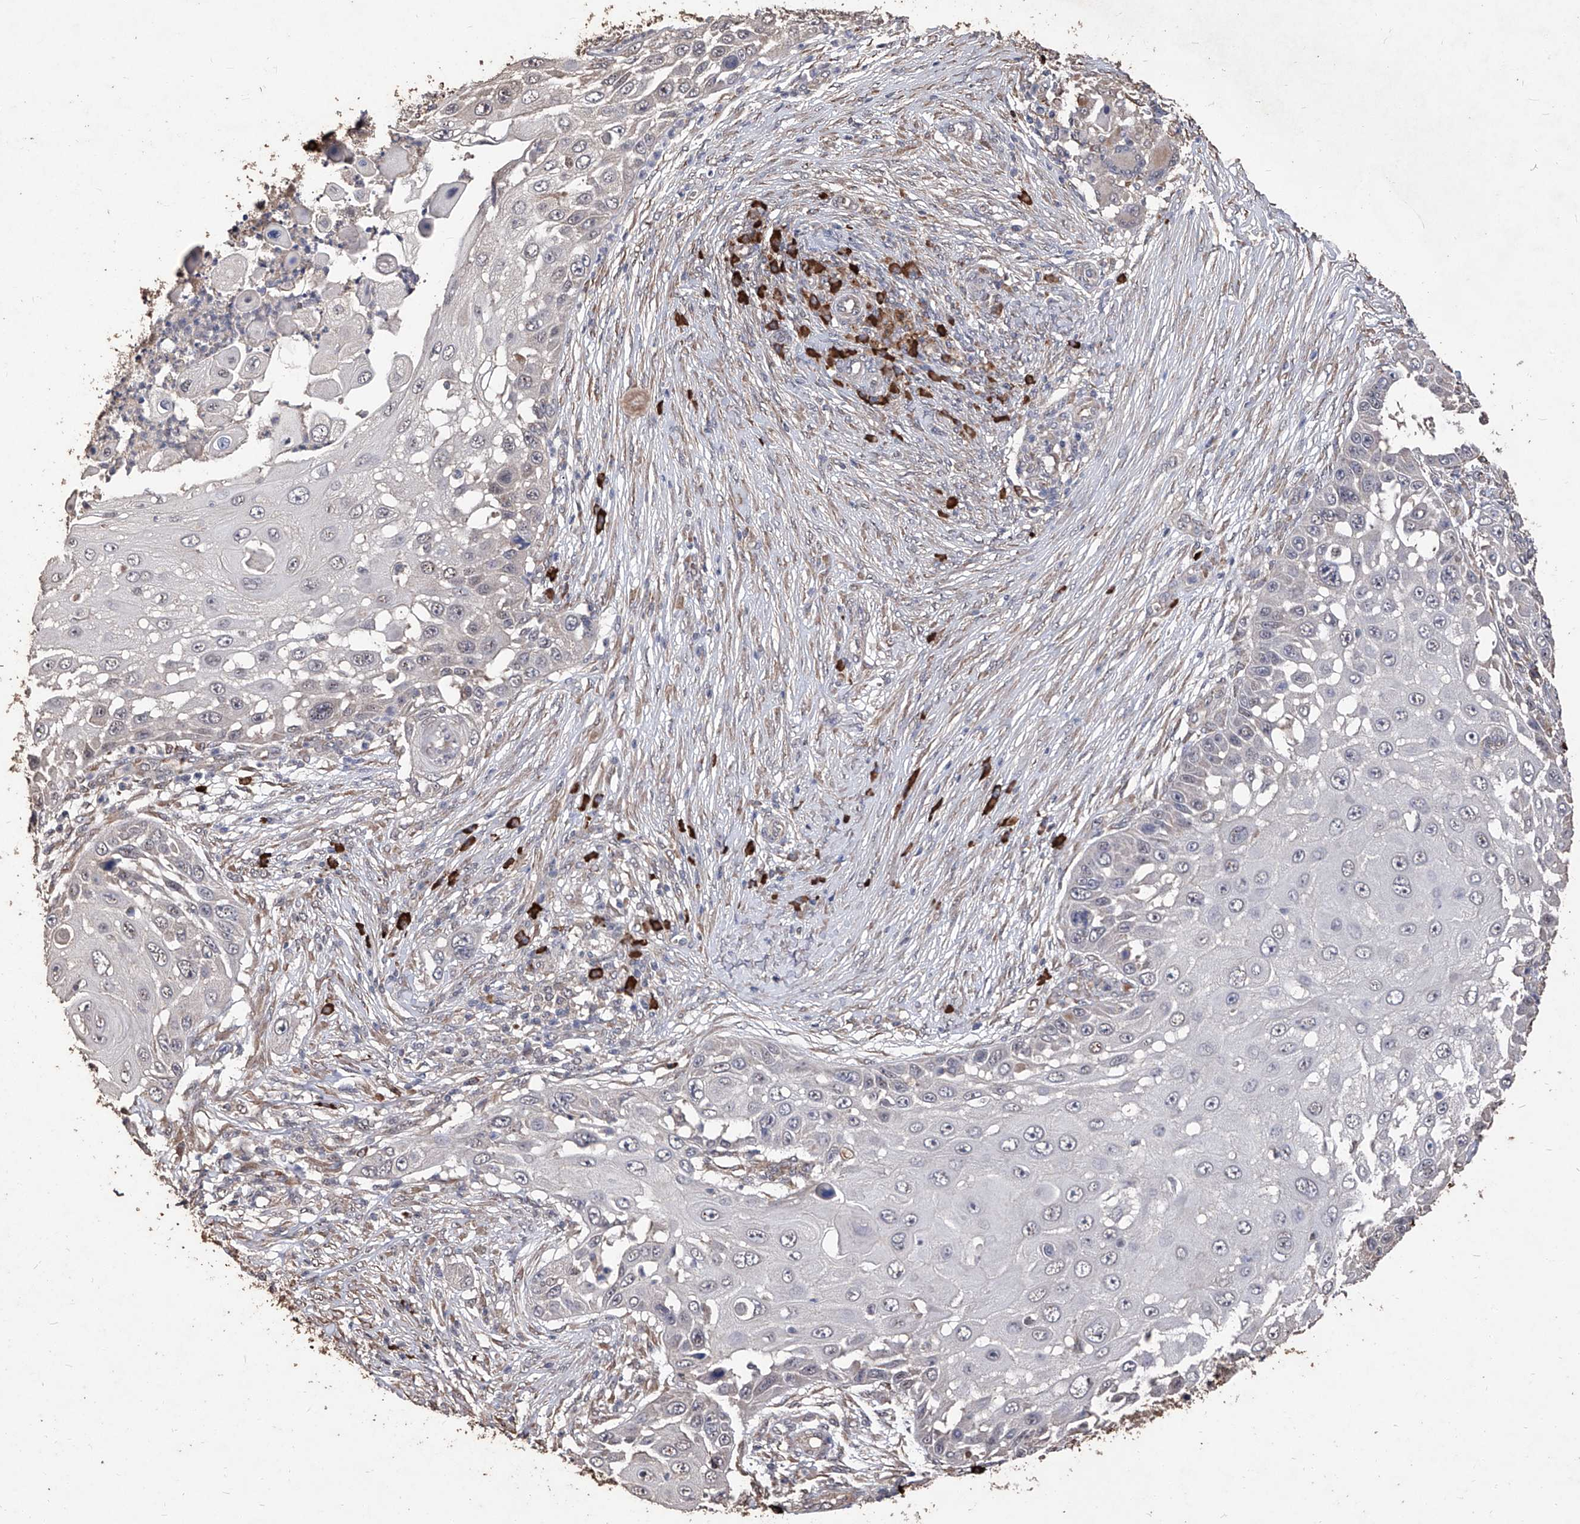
{"staining": {"intensity": "negative", "quantity": "none", "location": "none"}, "tissue": "skin cancer", "cell_type": "Tumor cells", "image_type": "cancer", "snomed": [{"axis": "morphology", "description": "Squamous cell carcinoma, NOS"}, {"axis": "topography", "description": "Skin"}], "caption": "IHC histopathology image of neoplastic tissue: human skin cancer (squamous cell carcinoma) stained with DAB (3,3'-diaminobenzidine) demonstrates no significant protein staining in tumor cells.", "gene": "EML1", "patient": {"sex": "female", "age": 44}}